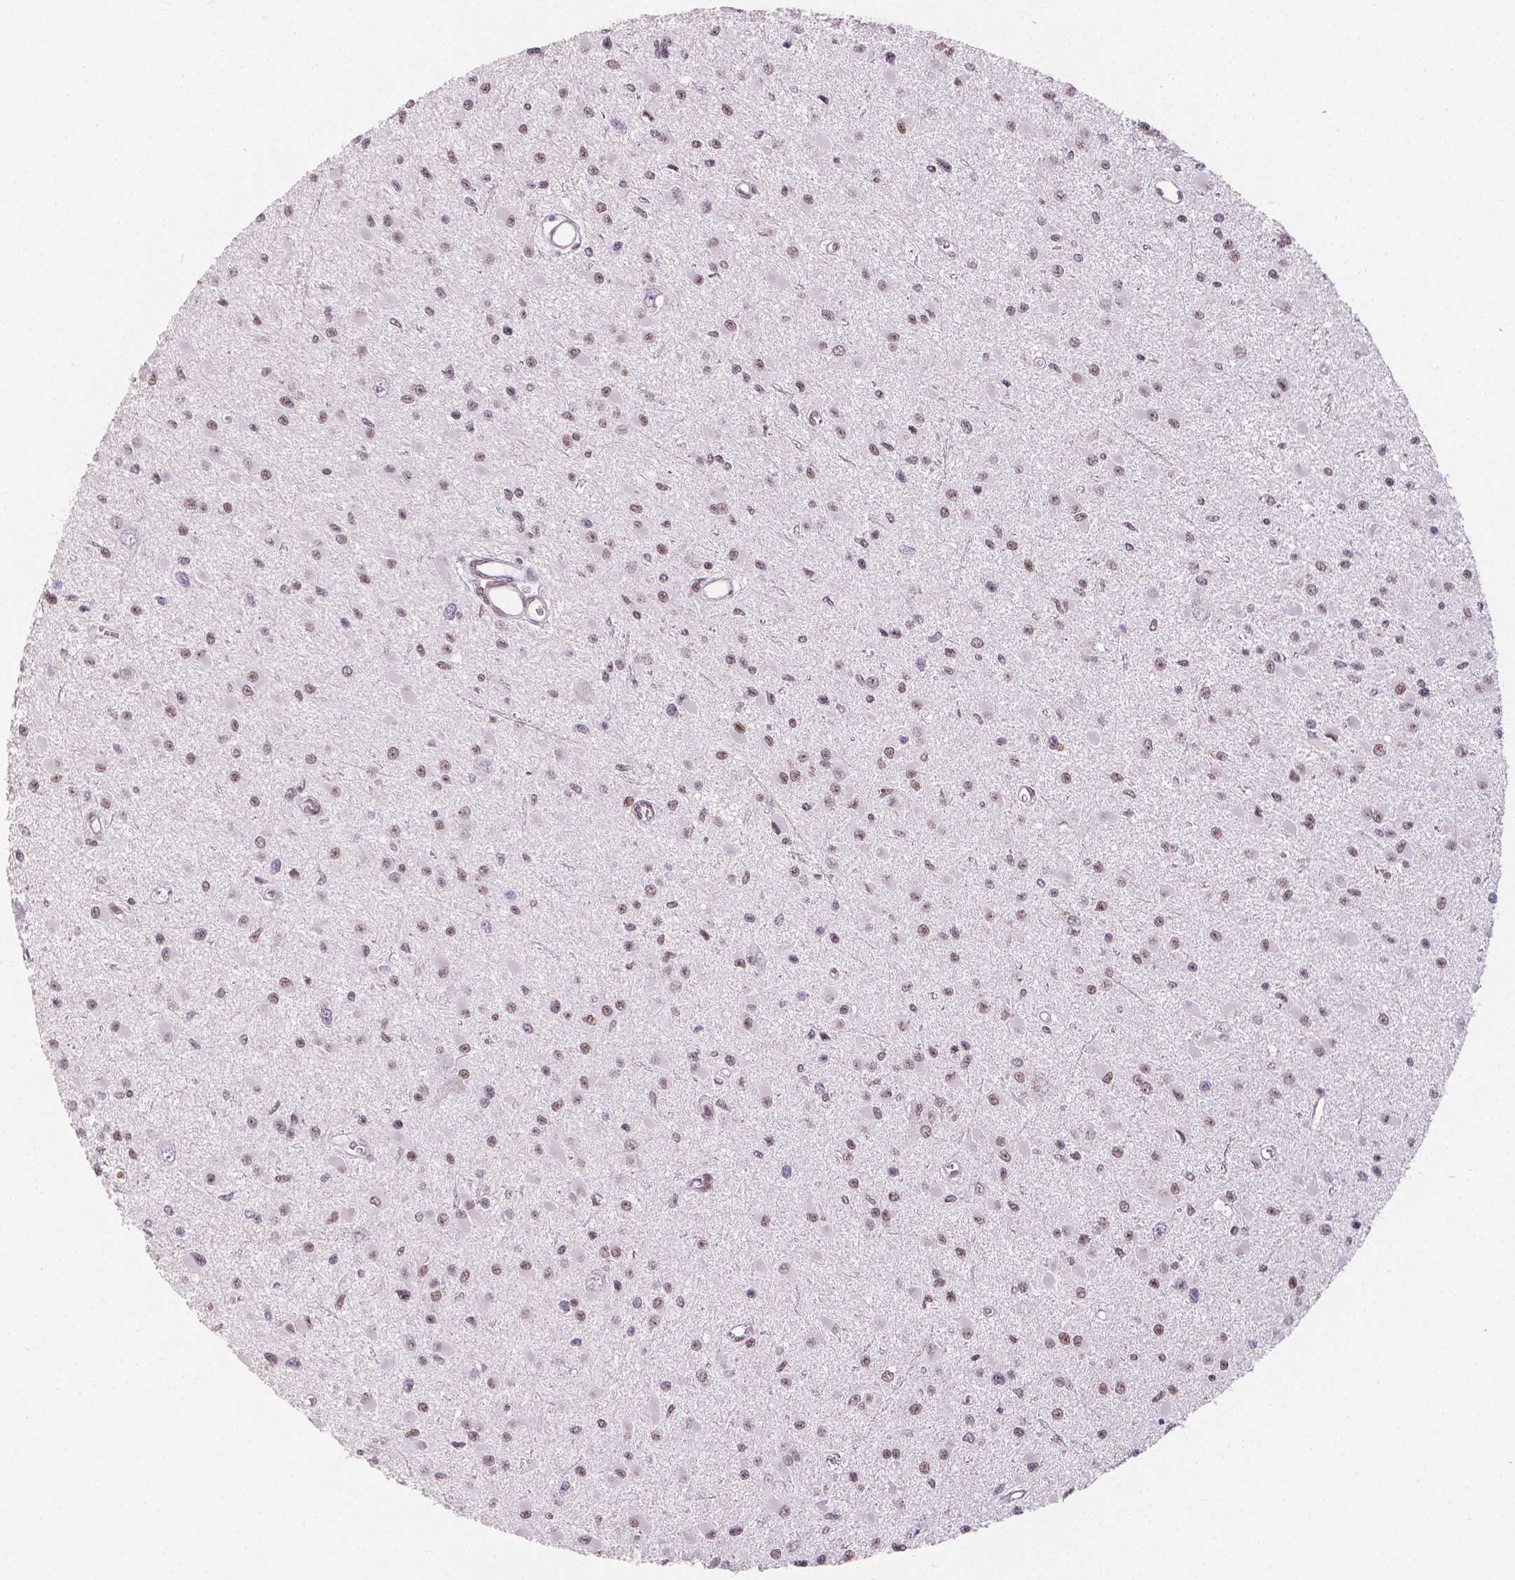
{"staining": {"intensity": "weak", "quantity": ">75%", "location": "nuclear"}, "tissue": "glioma", "cell_type": "Tumor cells", "image_type": "cancer", "snomed": [{"axis": "morphology", "description": "Glioma, malignant, High grade"}, {"axis": "topography", "description": "Brain"}], "caption": "Immunohistochemical staining of malignant glioma (high-grade) displays weak nuclear protein expression in about >75% of tumor cells. (Stains: DAB in brown, nuclei in blue, Microscopy: brightfield microscopy at high magnification).", "gene": "HDAC1", "patient": {"sex": "male", "age": 54}}